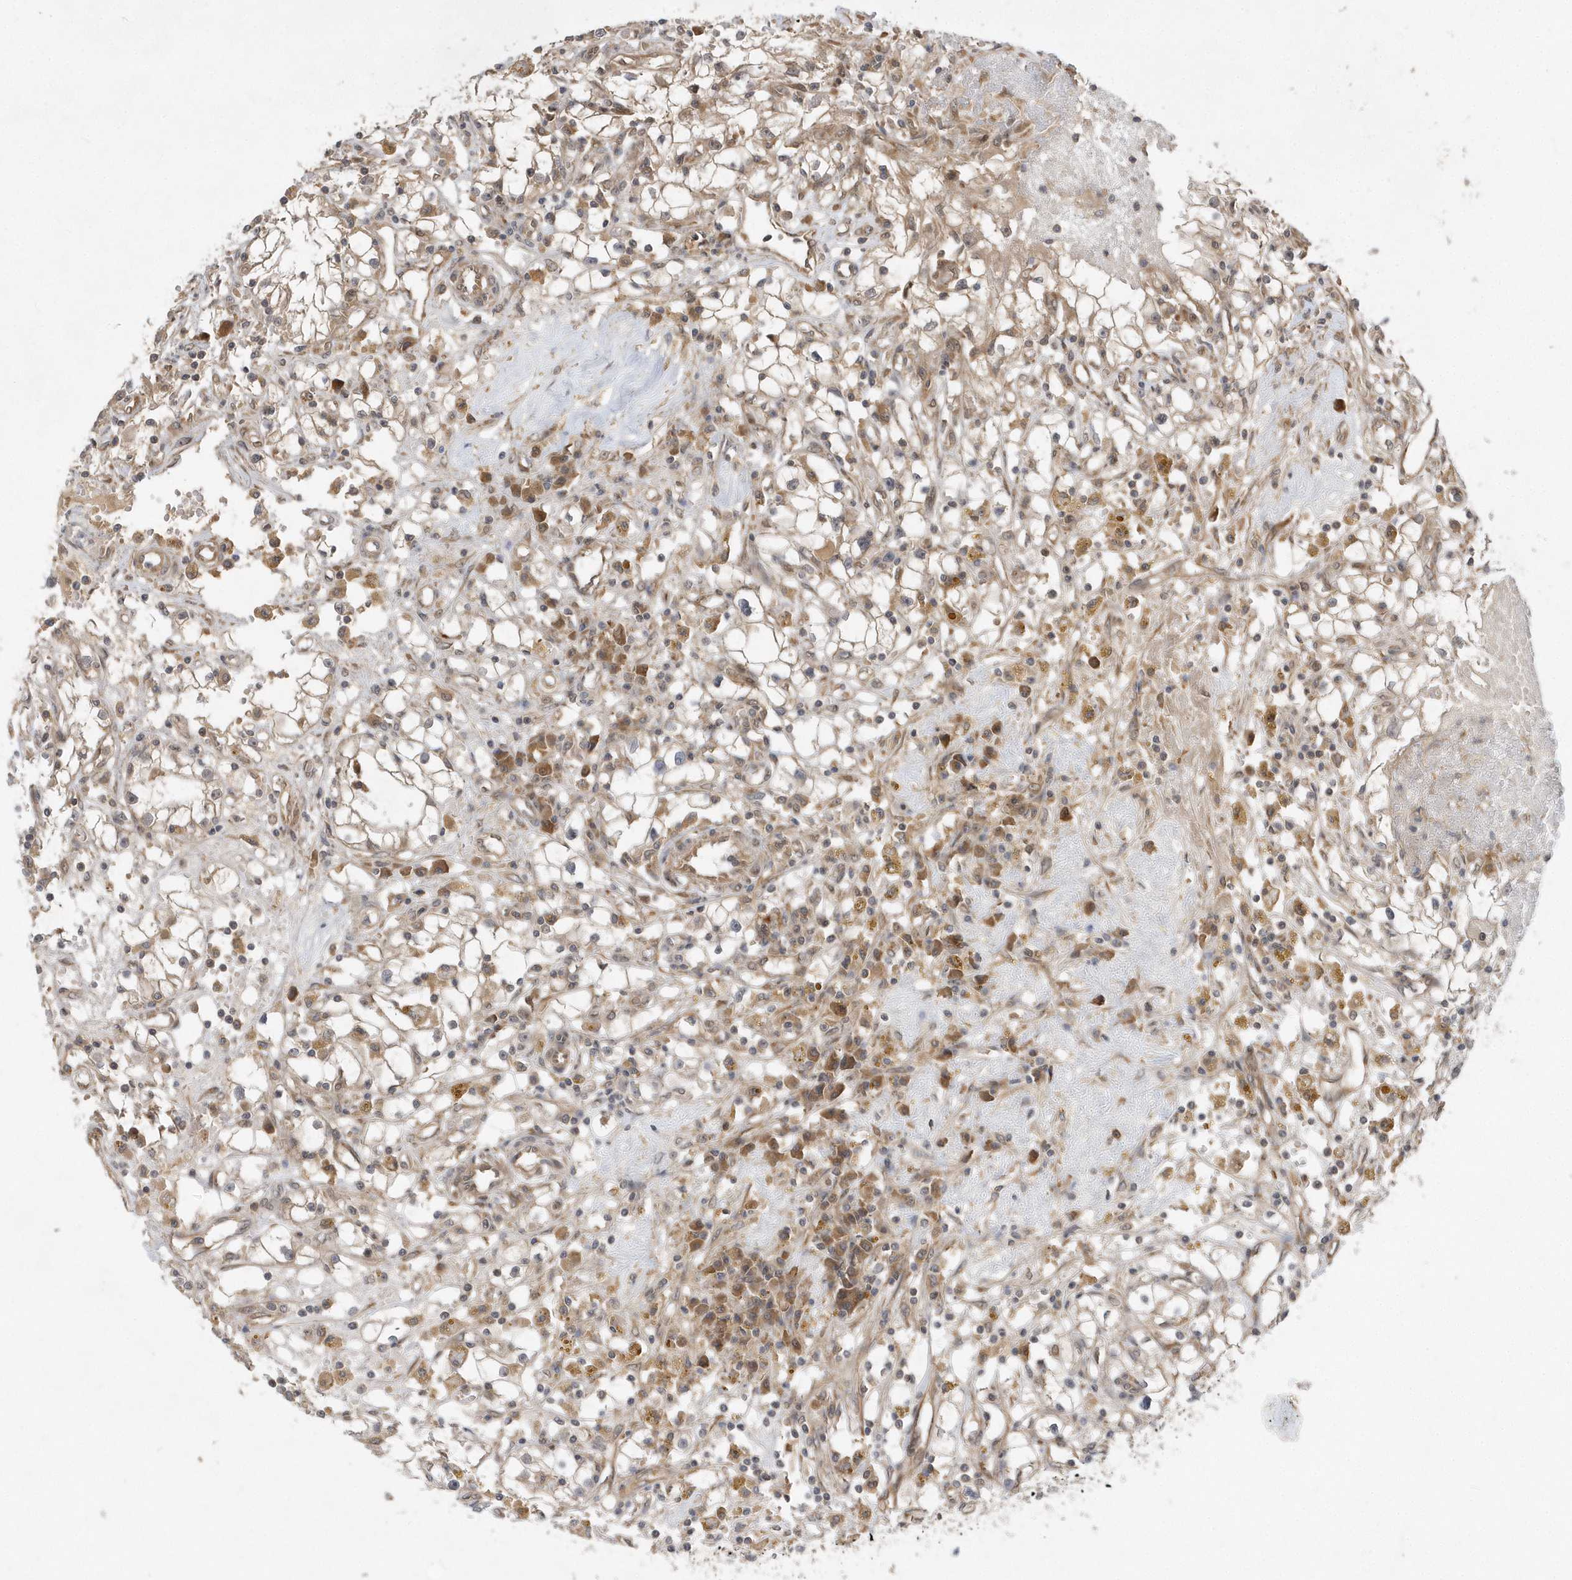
{"staining": {"intensity": "weak", "quantity": ">75%", "location": "cytoplasmic/membranous"}, "tissue": "renal cancer", "cell_type": "Tumor cells", "image_type": "cancer", "snomed": [{"axis": "morphology", "description": "Adenocarcinoma, NOS"}, {"axis": "topography", "description": "Kidney"}], "caption": "A low amount of weak cytoplasmic/membranous positivity is identified in about >75% of tumor cells in adenocarcinoma (renal) tissue.", "gene": "GFM2", "patient": {"sex": "male", "age": 56}}